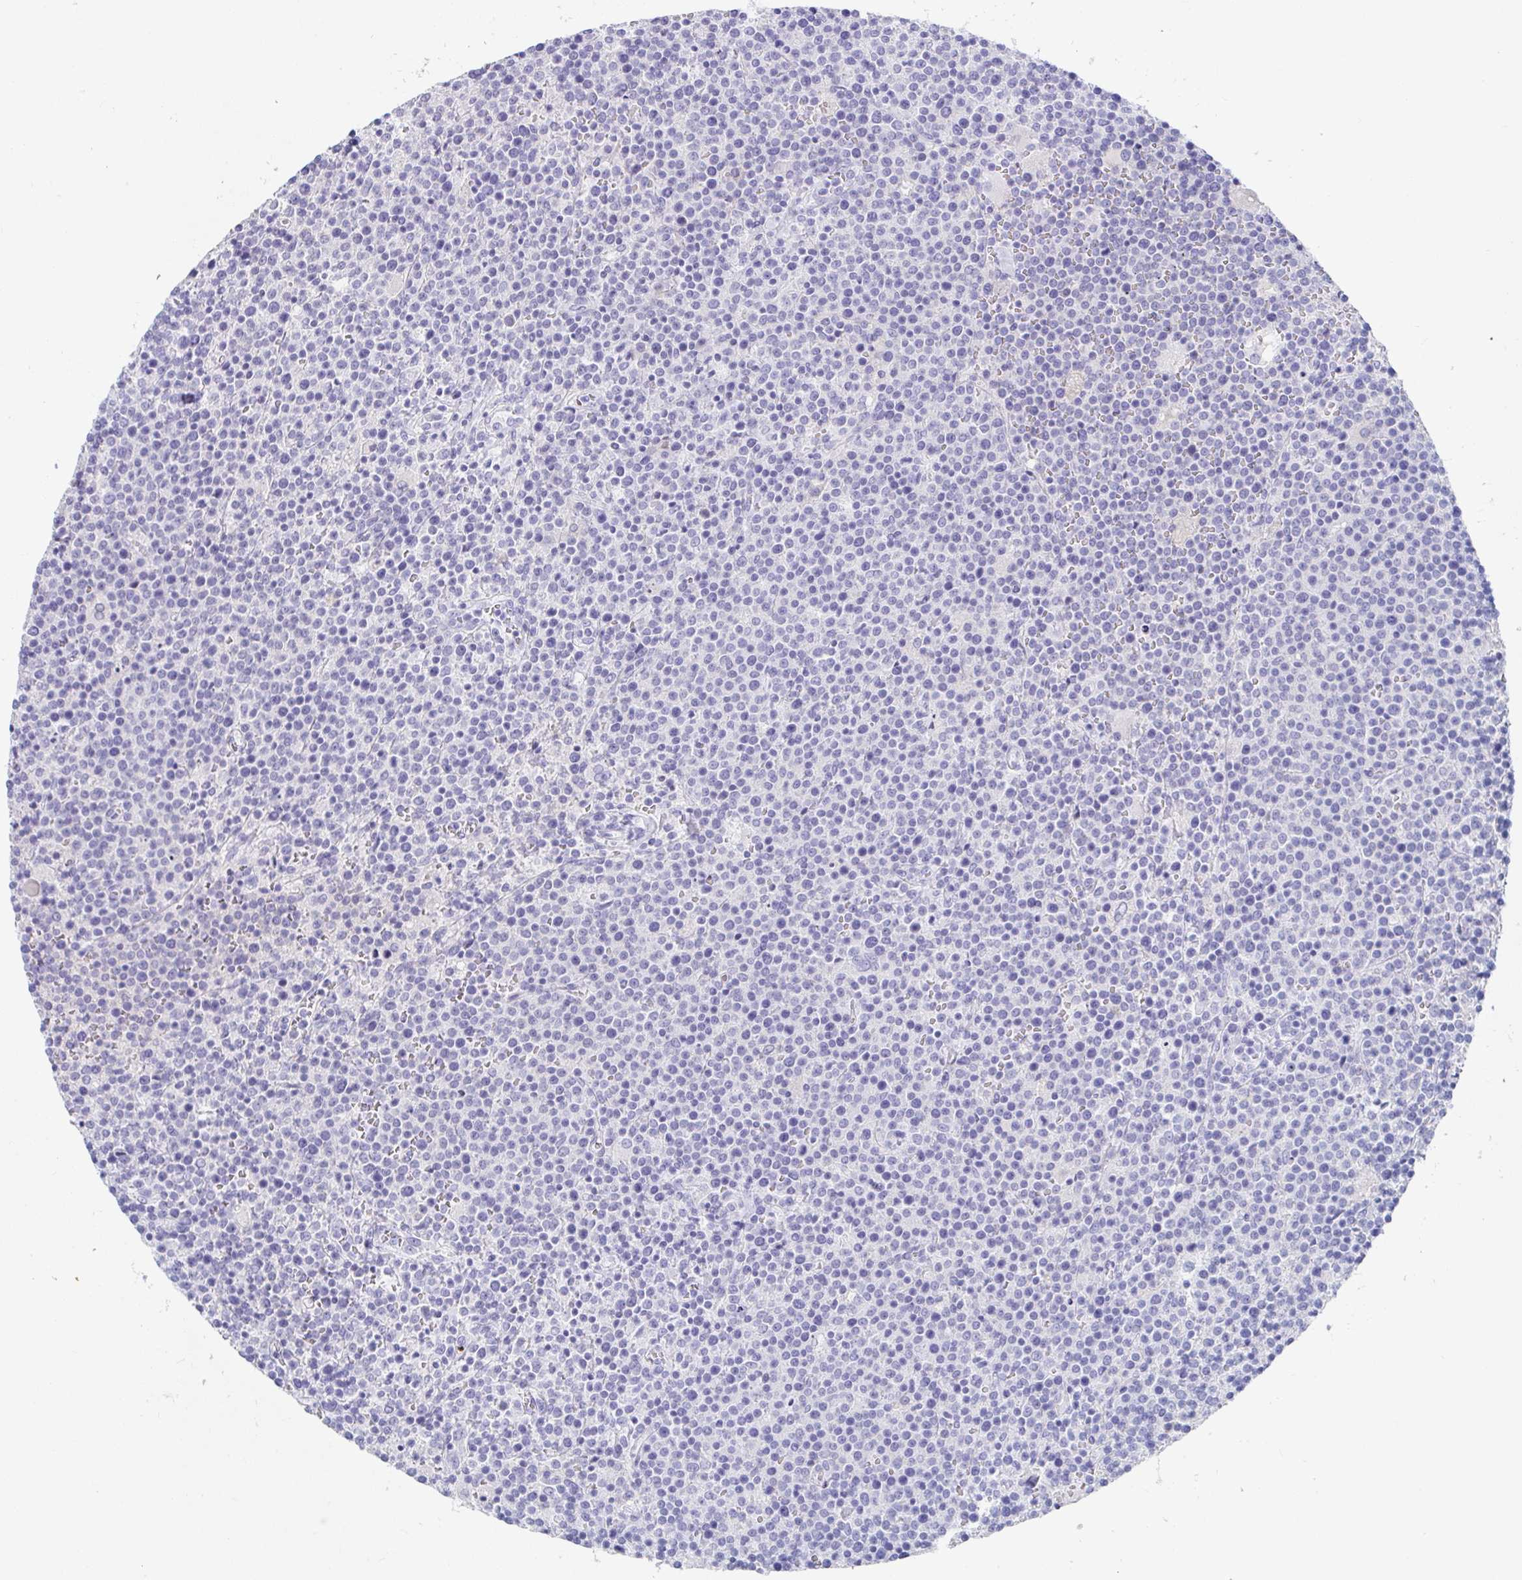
{"staining": {"intensity": "negative", "quantity": "none", "location": "none"}, "tissue": "lymphoma", "cell_type": "Tumor cells", "image_type": "cancer", "snomed": [{"axis": "morphology", "description": "Malignant lymphoma, non-Hodgkin's type, High grade"}, {"axis": "topography", "description": "Lymph node"}], "caption": "The image shows no significant expression in tumor cells of lymphoma. (Stains: DAB (3,3'-diaminobenzidine) immunohistochemistry (IHC) with hematoxylin counter stain, Microscopy: brightfield microscopy at high magnification).", "gene": "PLA2G1B", "patient": {"sex": "male", "age": 61}}